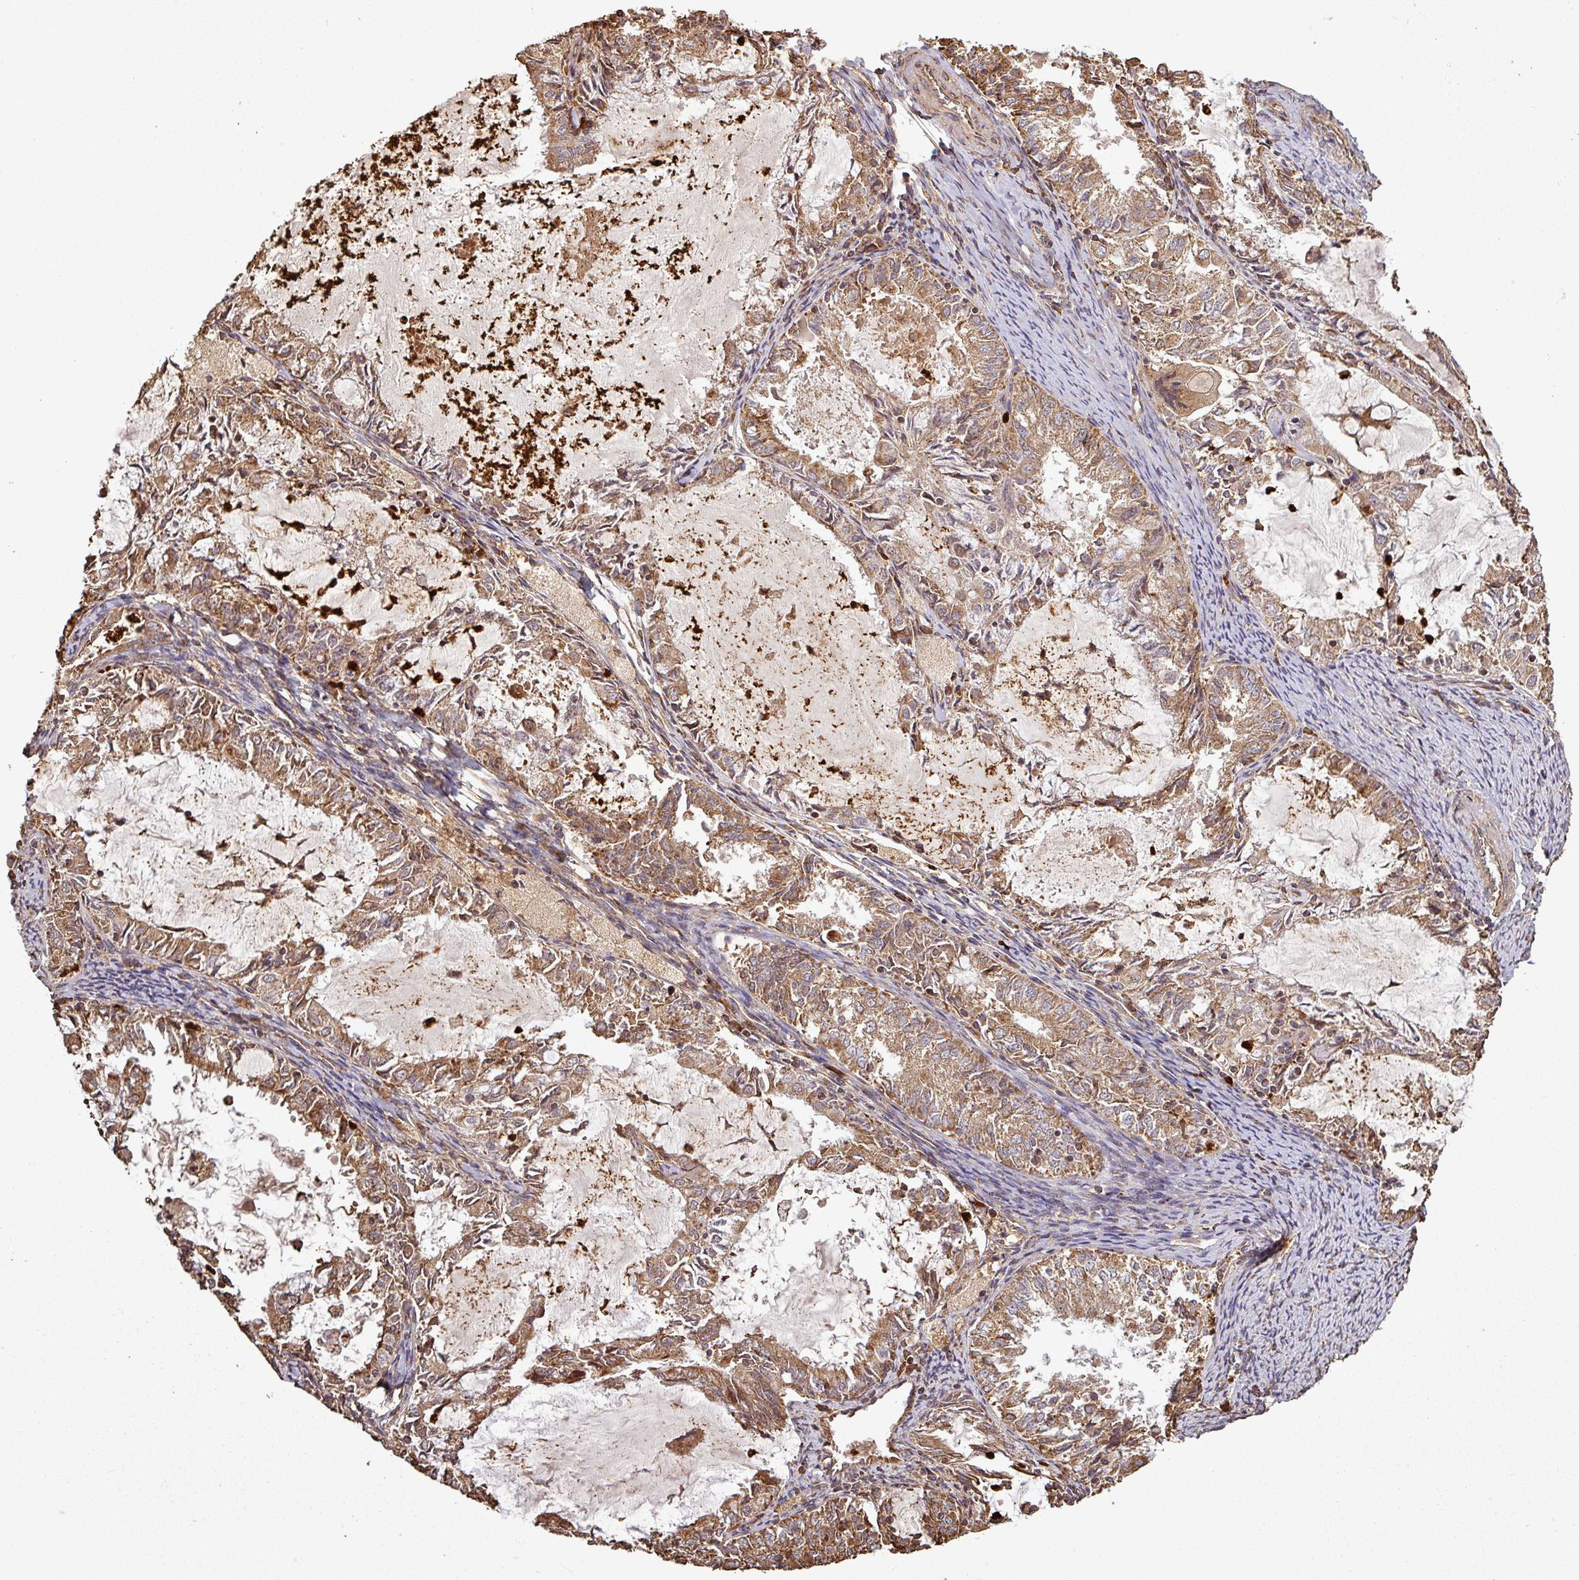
{"staining": {"intensity": "moderate", "quantity": ">75%", "location": "cytoplasmic/membranous"}, "tissue": "endometrial cancer", "cell_type": "Tumor cells", "image_type": "cancer", "snomed": [{"axis": "morphology", "description": "Adenocarcinoma, NOS"}, {"axis": "topography", "description": "Endometrium"}], "caption": "Human endometrial adenocarcinoma stained for a protein (brown) demonstrates moderate cytoplasmic/membranous positive expression in approximately >75% of tumor cells.", "gene": "PLEKHM1", "patient": {"sex": "female", "age": 57}}